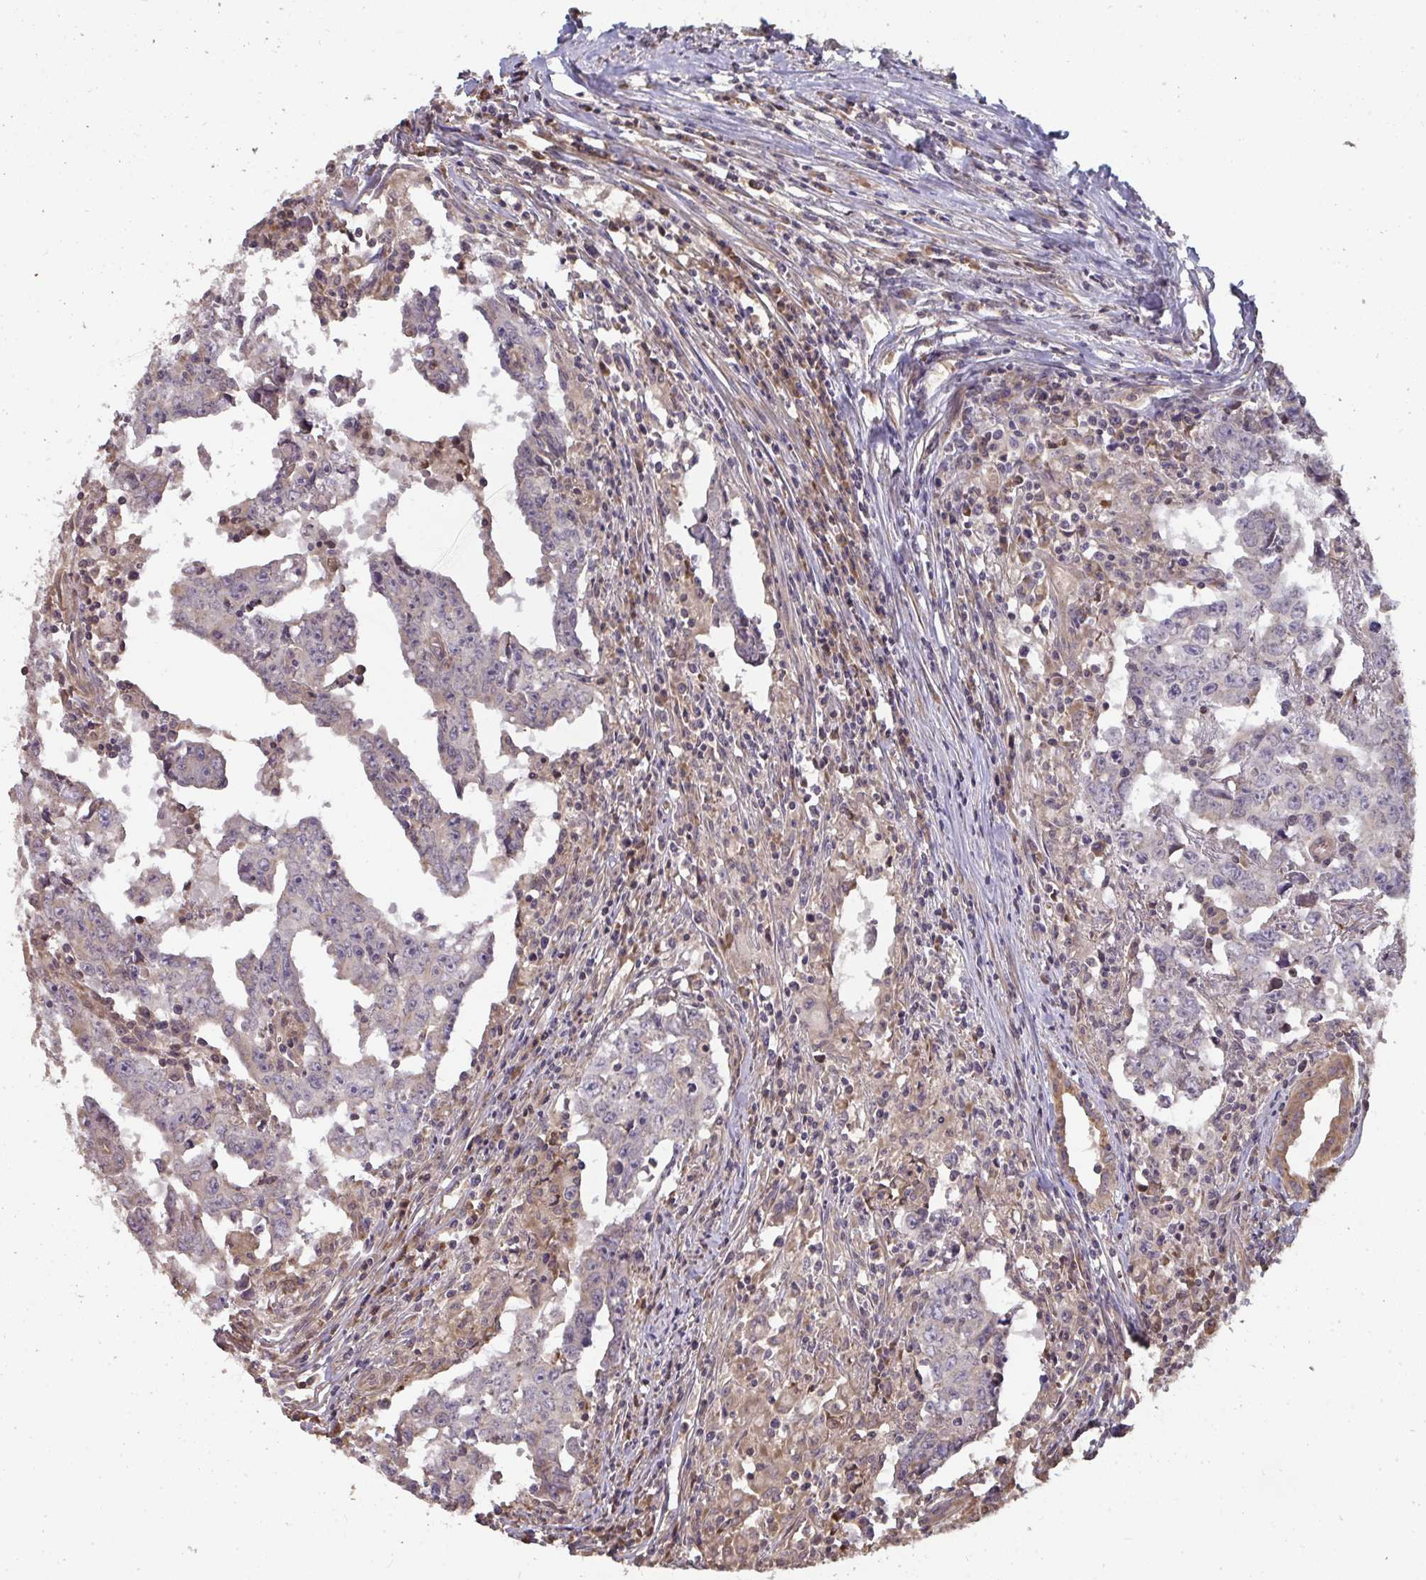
{"staining": {"intensity": "negative", "quantity": "none", "location": "none"}, "tissue": "testis cancer", "cell_type": "Tumor cells", "image_type": "cancer", "snomed": [{"axis": "morphology", "description": "Carcinoma, Embryonal, NOS"}, {"axis": "topography", "description": "Testis"}], "caption": "Immunohistochemistry photomicrograph of testis cancer (embryonal carcinoma) stained for a protein (brown), which reveals no expression in tumor cells.", "gene": "ZFYVE28", "patient": {"sex": "male", "age": 22}}